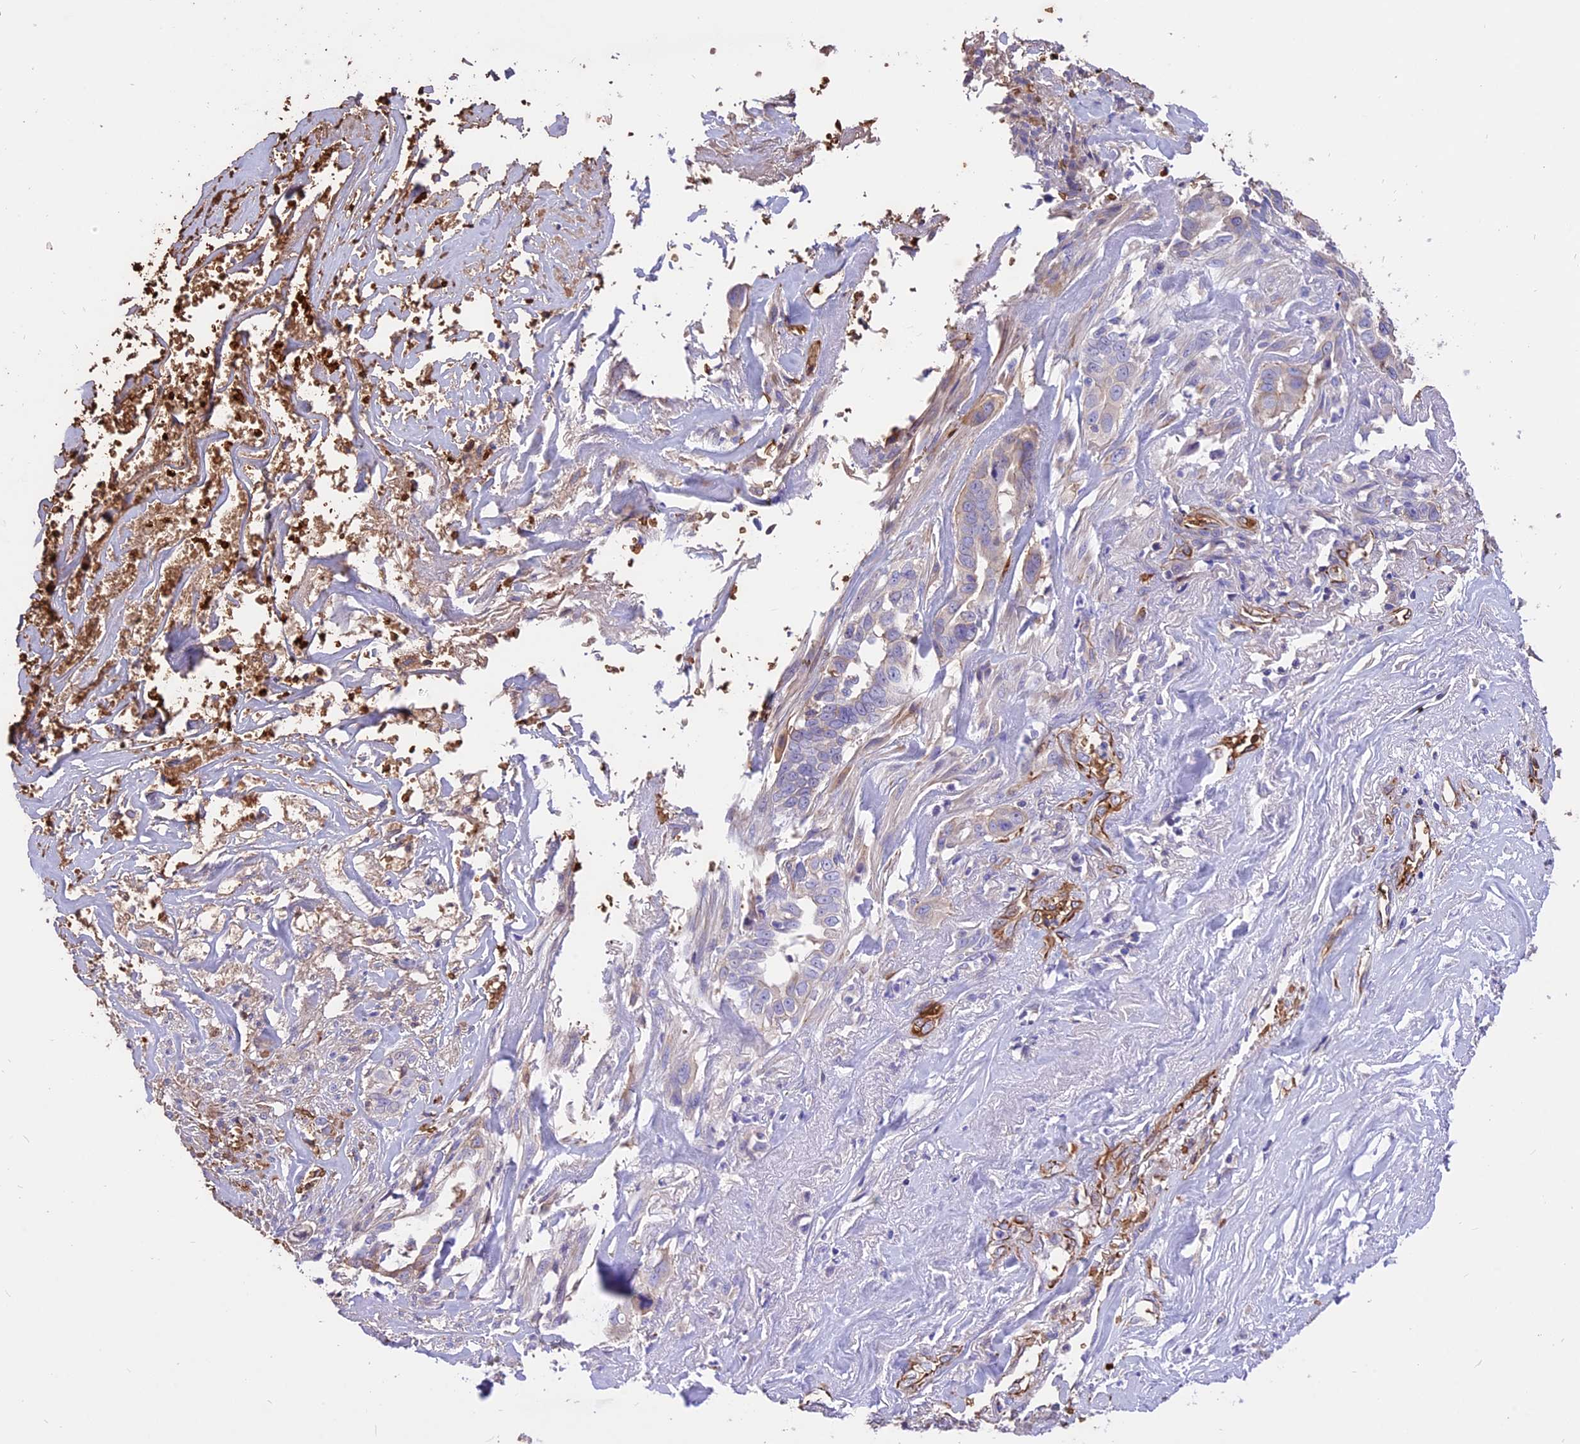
{"staining": {"intensity": "weak", "quantity": "<25%", "location": "cytoplasmic/membranous"}, "tissue": "liver cancer", "cell_type": "Tumor cells", "image_type": "cancer", "snomed": [{"axis": "morphology", "description": "Cholangiocarcinoma"}, {"axis": "topography", "description": "Liver"}], "caption": "This is an immunohistochemistry photomicrograph of human liver cancer. There is no staining in tumor cells.", "gene": "TTC4", "patient": {"sex": "female", "age": 79}}